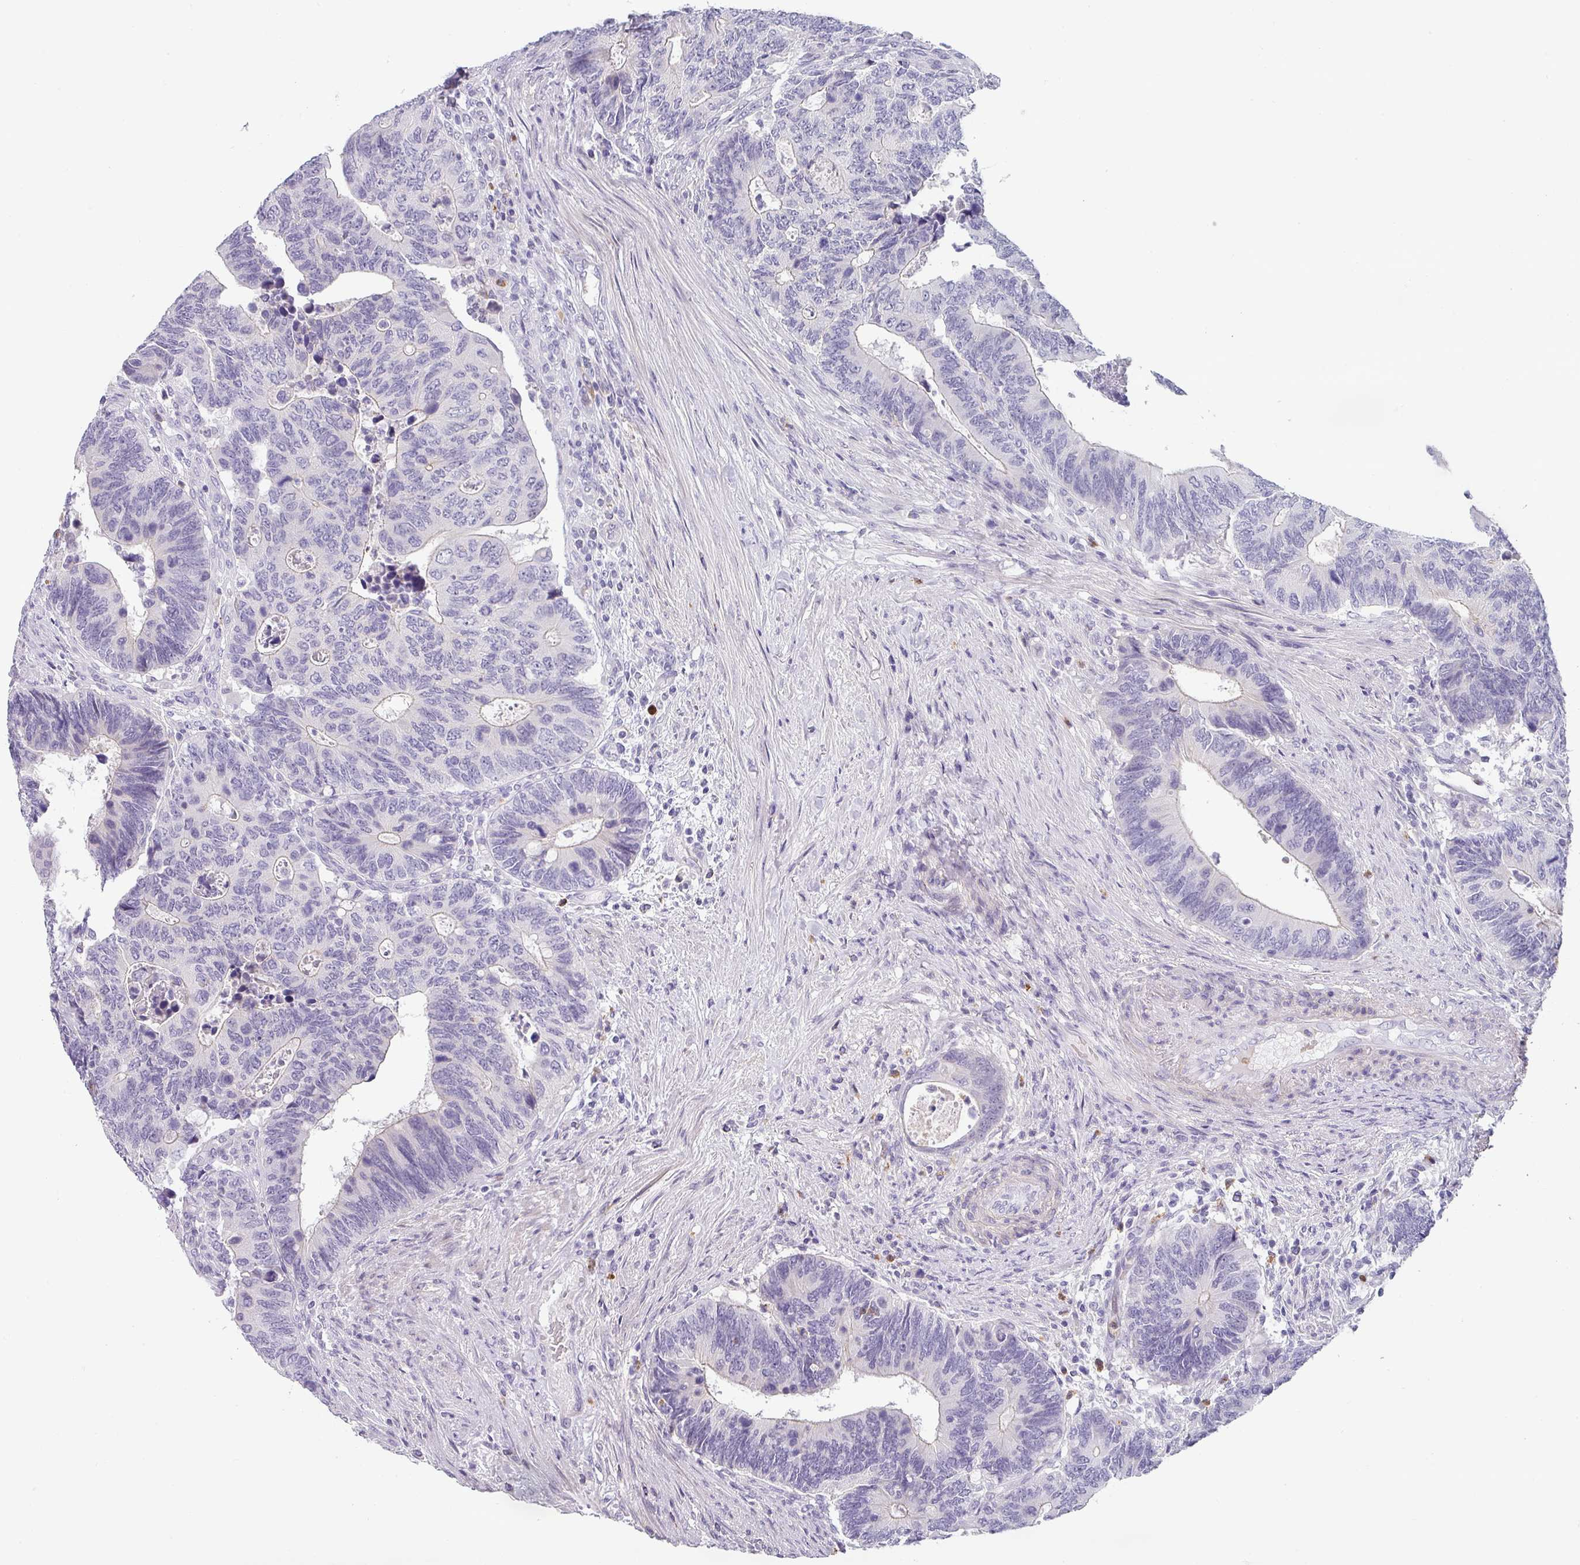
{"staining": {"intensity": "negative", "quantity": "none", "location": "none"}, "tissue": "colorectal cancer", "cell_type": "Tumor cells", "image_type": "cancer", "snomed": [{"axis": "morphology", "description": "Adenocarcinoma, NOS"}, {"axis": "topography", "description": "Colon"}], "caption": "An image of colorectal cancer stained for a protein exhibits no brown staining in tumor cells.", "gene": "BTLA", "patient": {"sex": "male", "age": 87}}